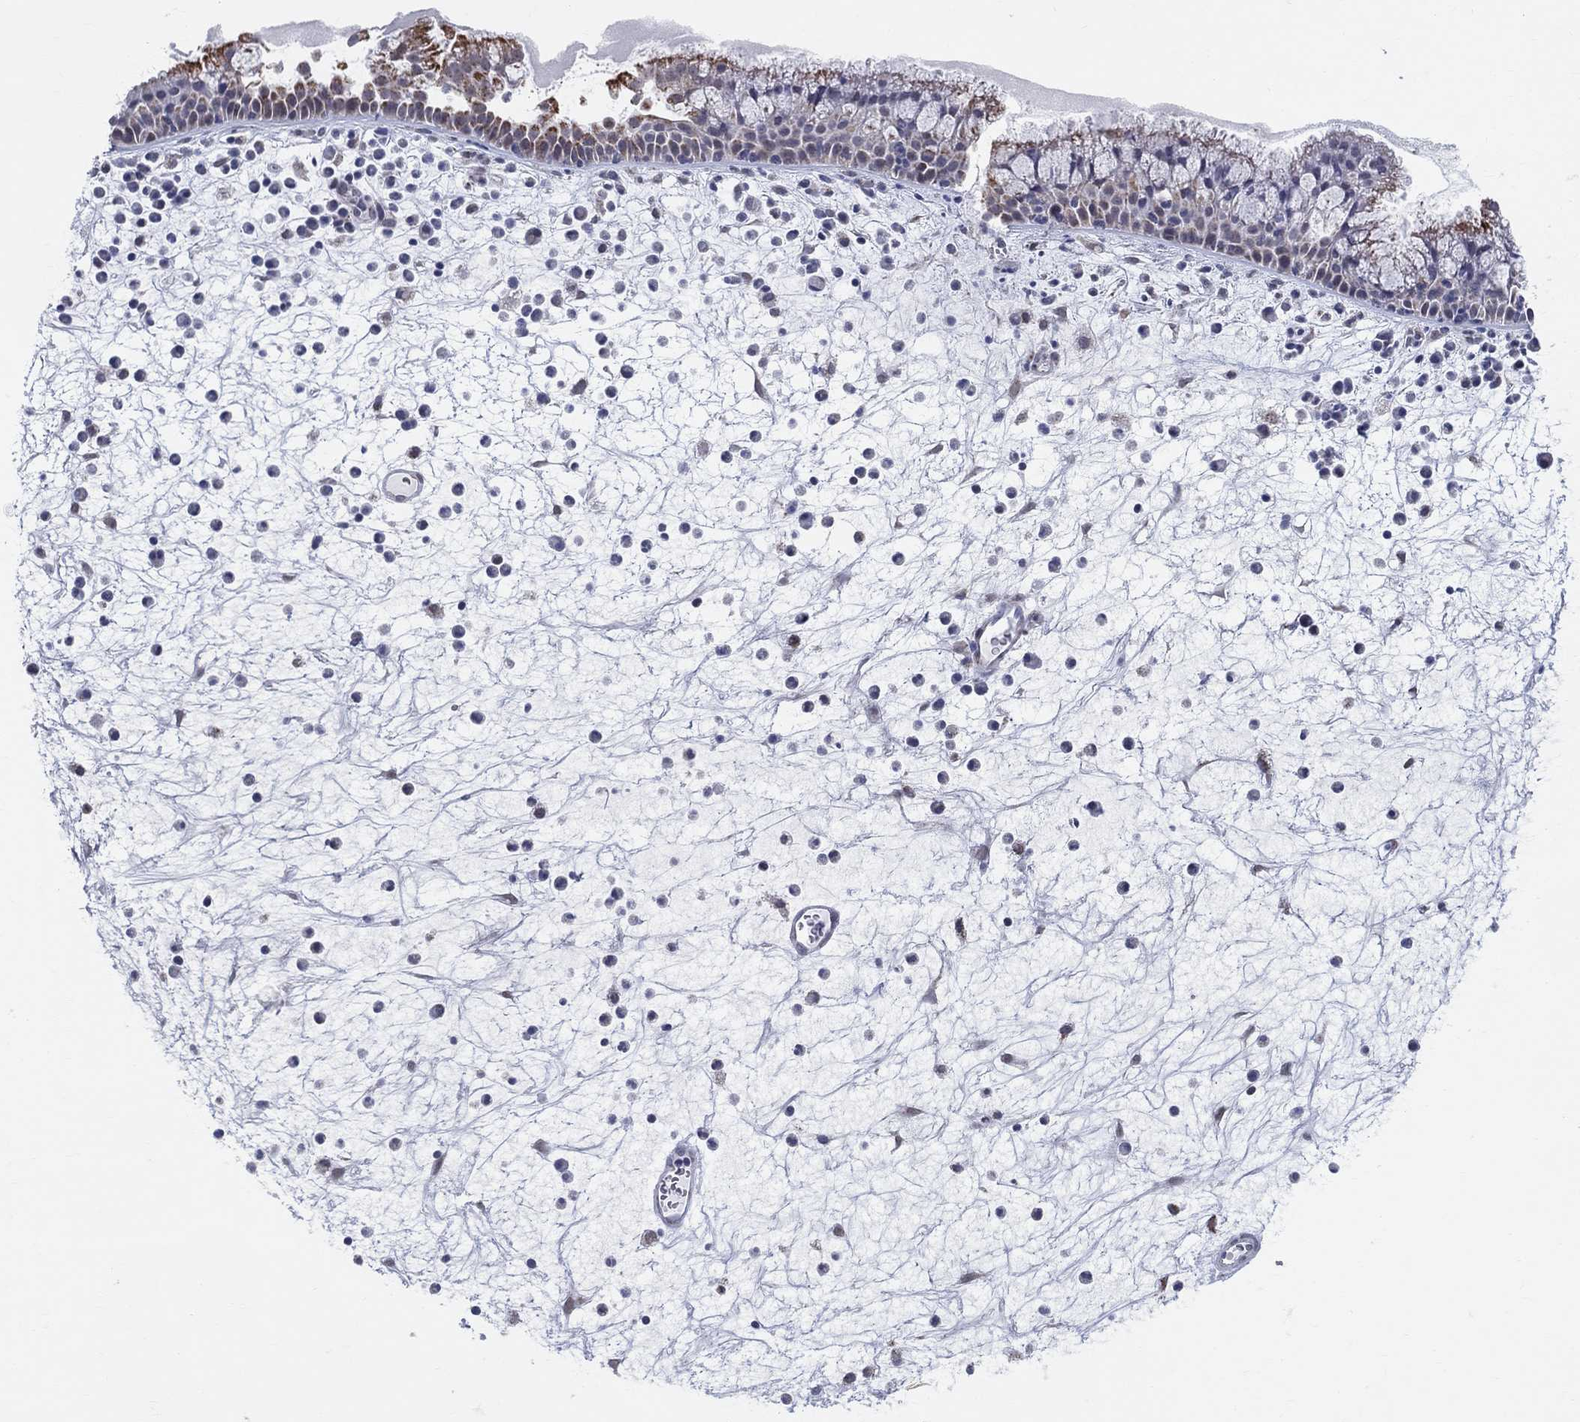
{"staining": {"intensity": "strong", "quantity": "<25%", "location": "cytoplasmic/membranous"}, "tissue": "nasopharynx", "cell_type": "Respiratory epithelial cells", "image_type": "normal", "snomed": [{"axis": "morphology", "description": "Normal tissue, NOS"}, {"axis": "topography", "description": "Nasopharynx"}], "caption": "Benign nasopharynx was stained to show a protein in brown. There is medium levels of strong cytoplasmic/membranous positivity in approximately <25% of respiratory epithelial cells. Using DAB (brown) and hematoxylin (blue) stains, captured at high magnification using brightfield microscopy.", "gene": "KISS1R", "patient": {"sex": "female", "age": 73}}